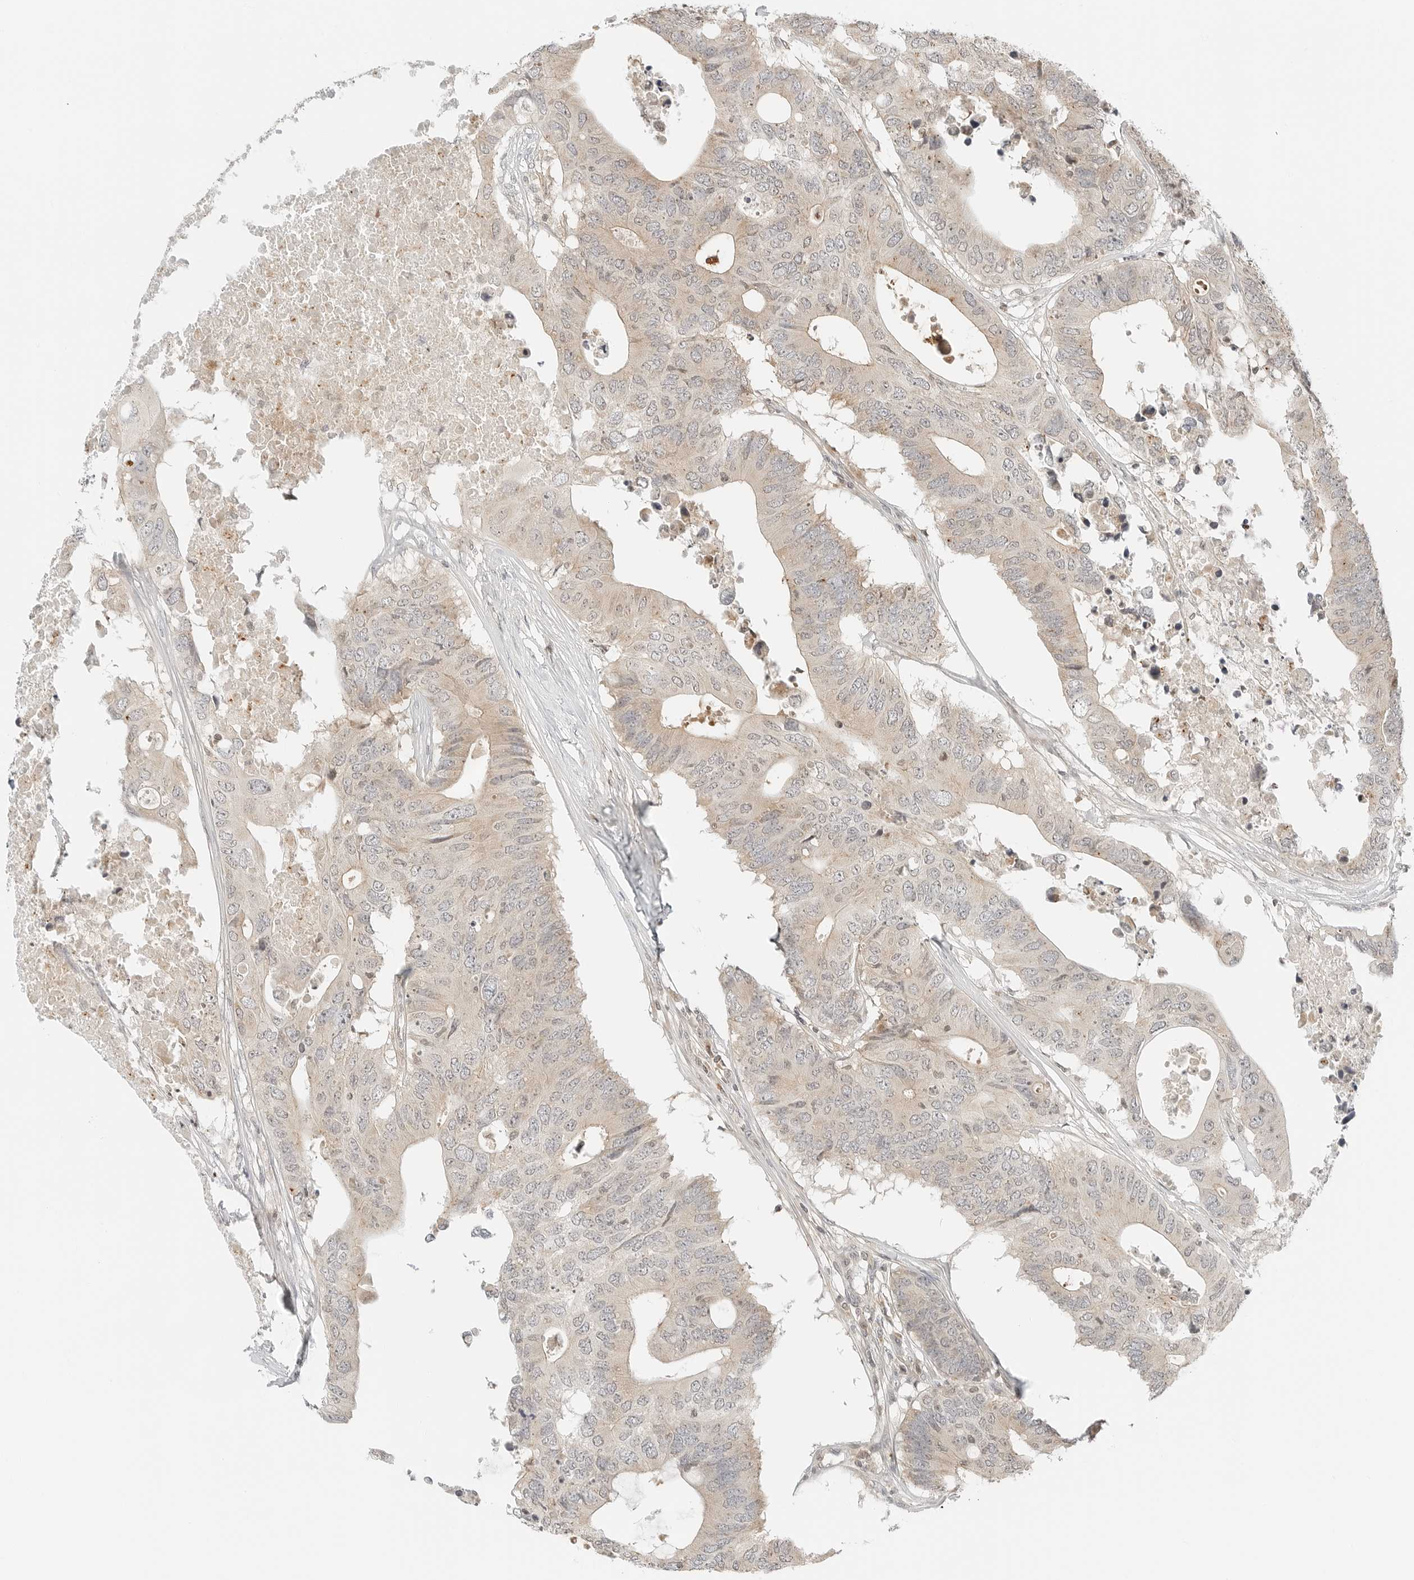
{"staining": {"intensity": "weak", "quantity": "<25%", "location": "cytoplasmic/membranous,nuclear"}, "tissue": "colorectal cancer", "cell_type": "Tumor cells", "image_type": "cancer", "snomed": [{"axis": "morphology", "description": "Adenocarcinoma, NOS"}, {"axis": "topography", "description": "Colon"}], "caption": "Human adenocarcinoma (colorectal) stained for a protein using immunohistochemistry displays no expression in tumor cells.", "gene": "IQCC", "patient": {"sex": "male", "age": 71}}